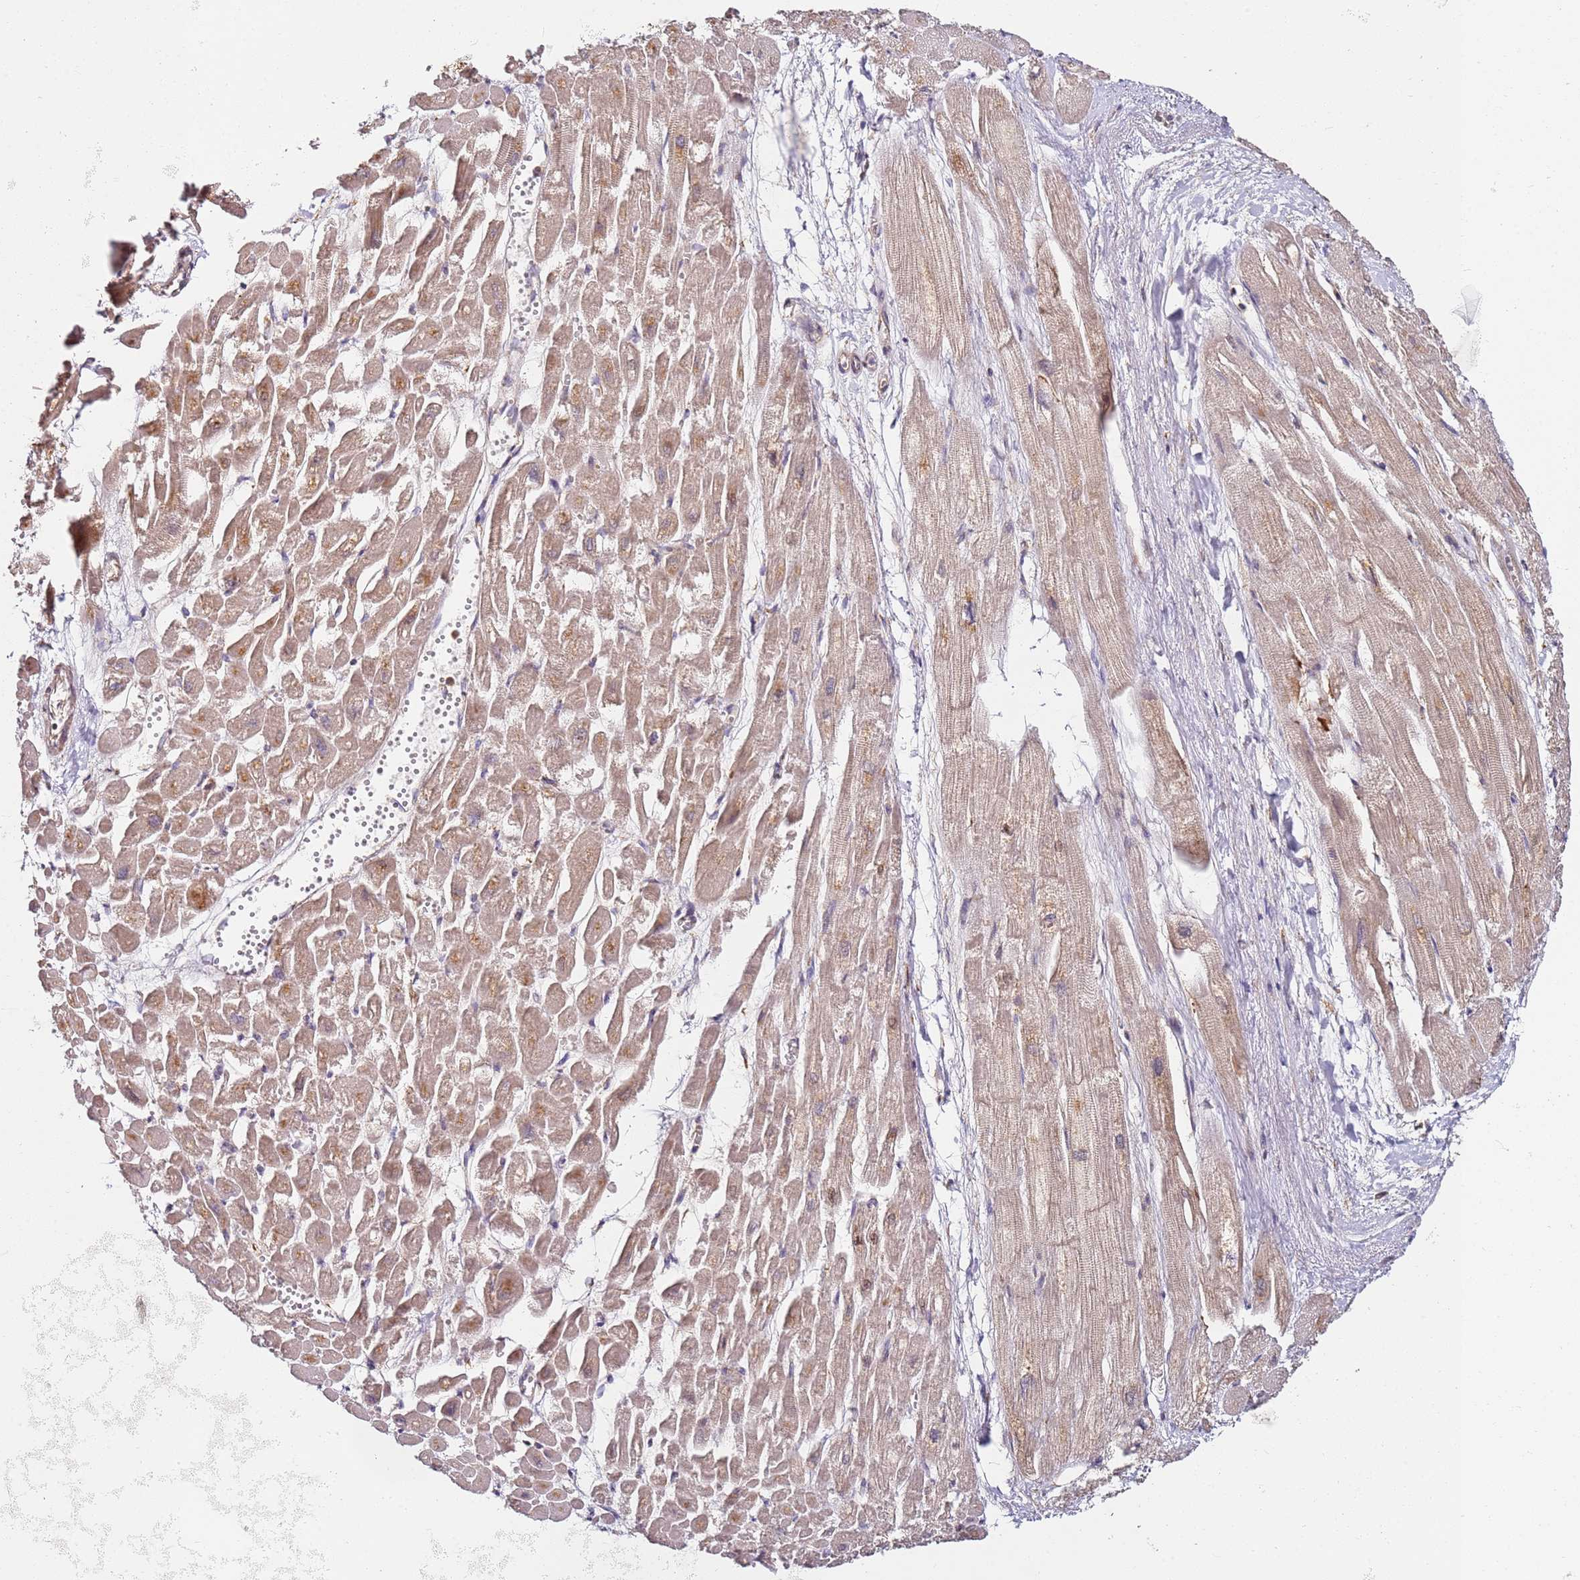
{"staining": {"intensity": "weak", "quantity": ">75%", "location": "cytoplasmic/membranous"}, "tissue": "heart muscle", "cell_type": "Cardiomyocytes", "image_type": "normal", "snomed": [{"axis": "morphology", "description": "Normal tissue, NOS"}, {"axis": "topography", "description": "Heart"}], "caption": "This histopathology image shows immunohistochemistry staining of benign heart muscle, with low weak cytoplasmic/membranous staining in about >75% of cardiomyocytes.", "gene": "RPS3A", "patient": {"sex": "male", "age": 54}}